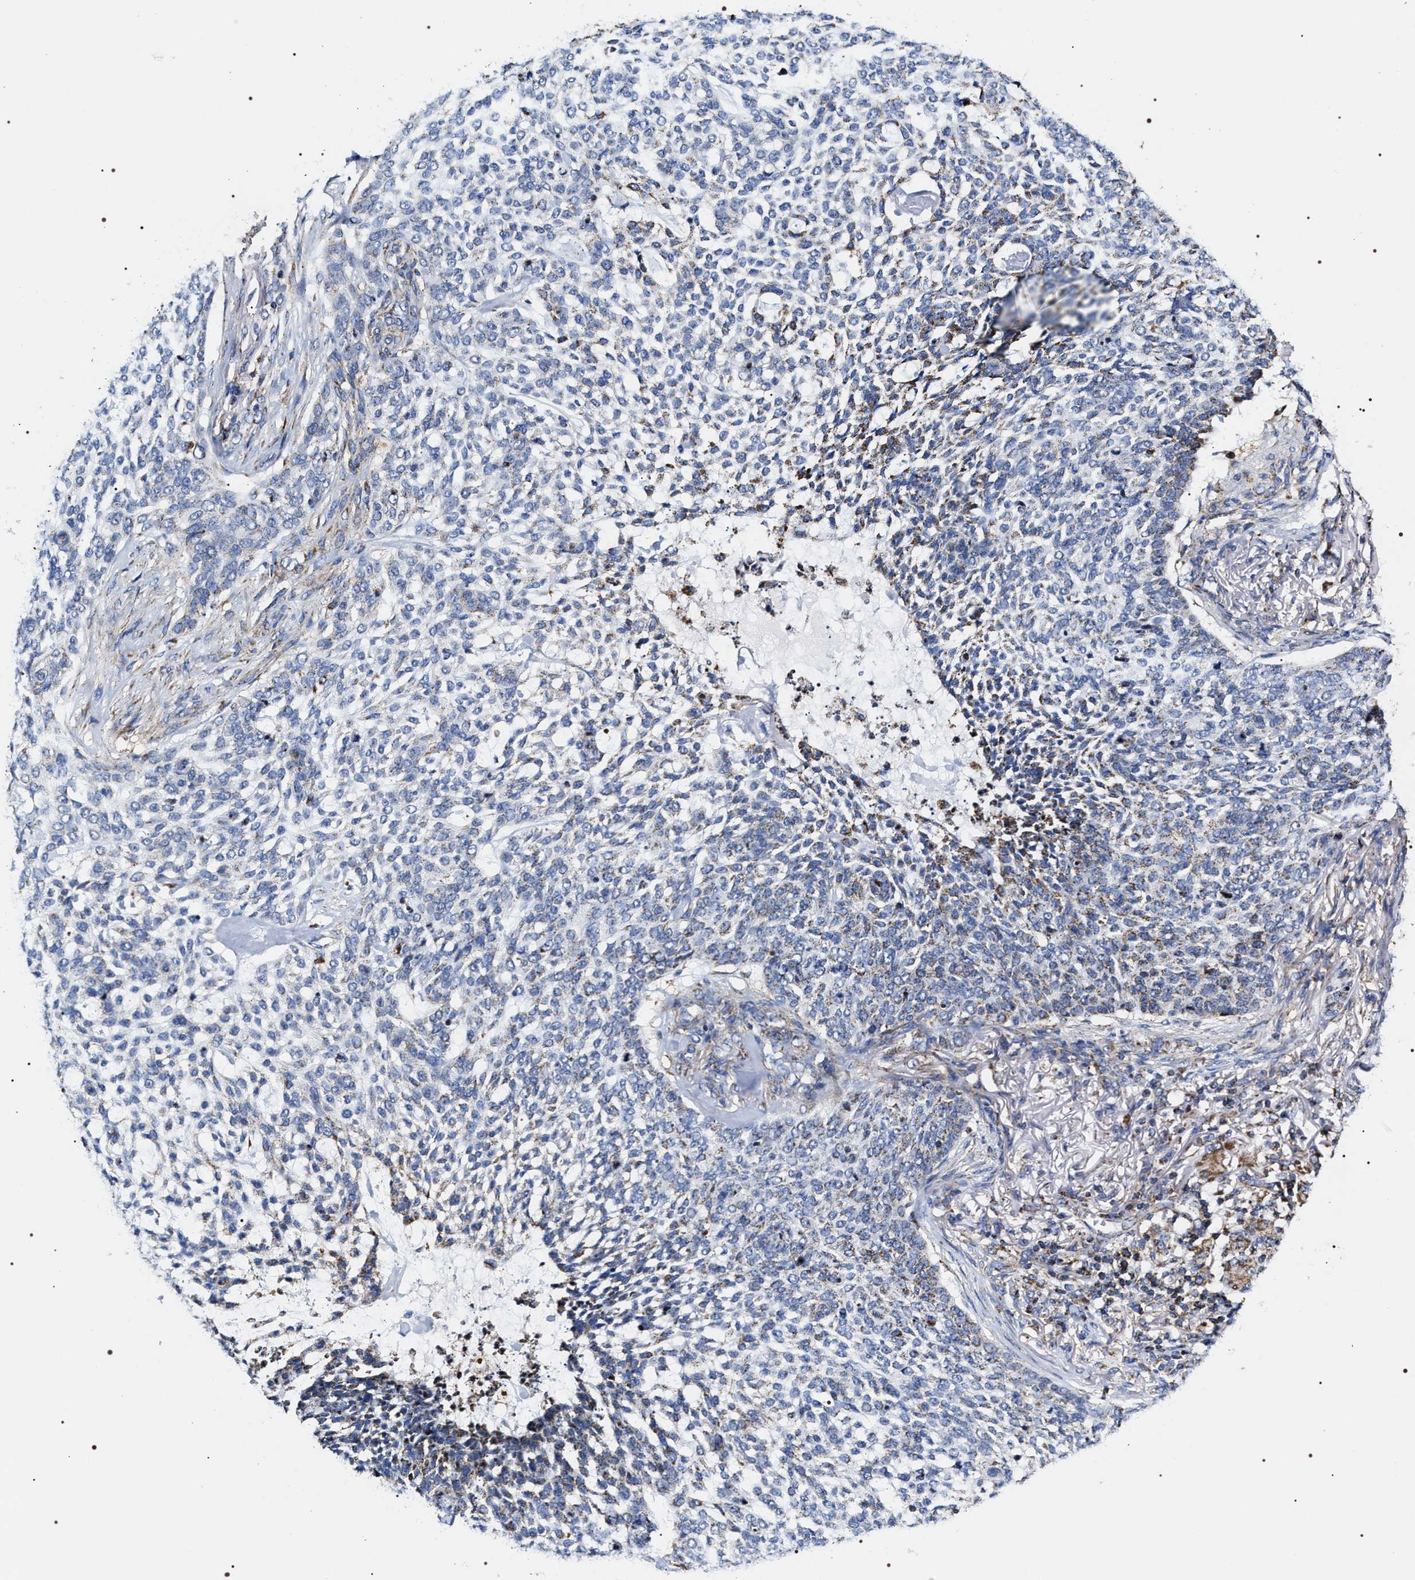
{"staining": {"intensity": "moderate", "quantity": "<25%", "location": "cytoplasmic/membranous"}, "tissue": "skin cancer", "cell_type": "Tumor cells", "image_type": "cancer", "snomed": [{"axis": "morphology", "description": "Basal cell carcinoma"}, {"axis": "topography", "description": "Skin"}], "caption": "Human basal cell carcinoma (skin) stained with a protein marker reveals moderate staining in tumor cells.", "gene": "COG5", "patient": {"sex": "female", "age": 64}}